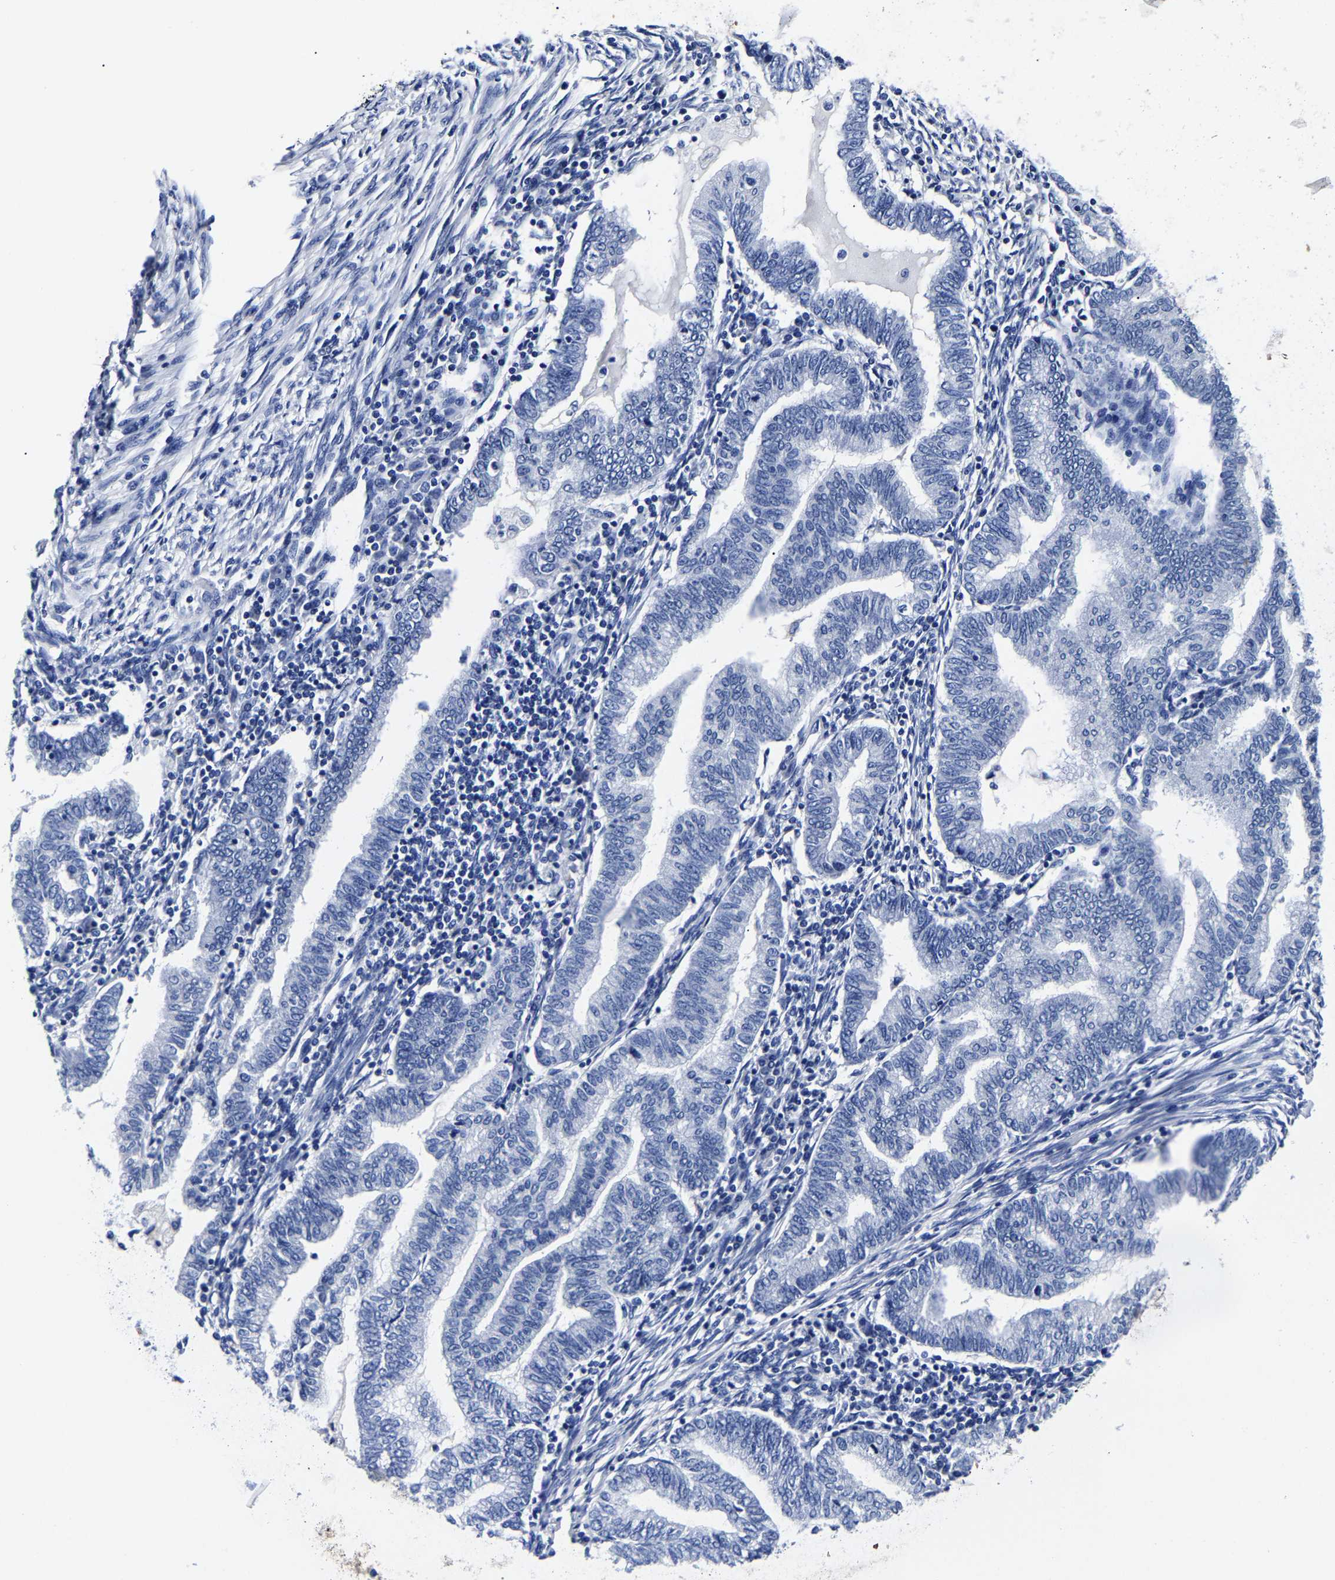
{"staining": {"intensity": "negative", "quantity": "none", "location": "none"}, "tissue": "endometrial cancer", "cell_type": "Tumor cells", "image_type": "cancer", "snomed": [{"axis": "morphology", "description": "Polyp, NOS"}, {"axis": "morphology", "description": "Adenocarcinoma, NOS"}, {"axis": "morphology", "description": "Adenoma, NOS"}, {"axis": "topography", "description": "Endometrium"}], "caption": "This histopathology image is of endometrial cancer (polyp) stained with immunohistochemistry (IHC) to label a protein in brown with the nuclei are counter-stained blue. There is no staining in tumor cells.", "gene": "CPA2", "patient": {"sex": "female", "age": 79}}